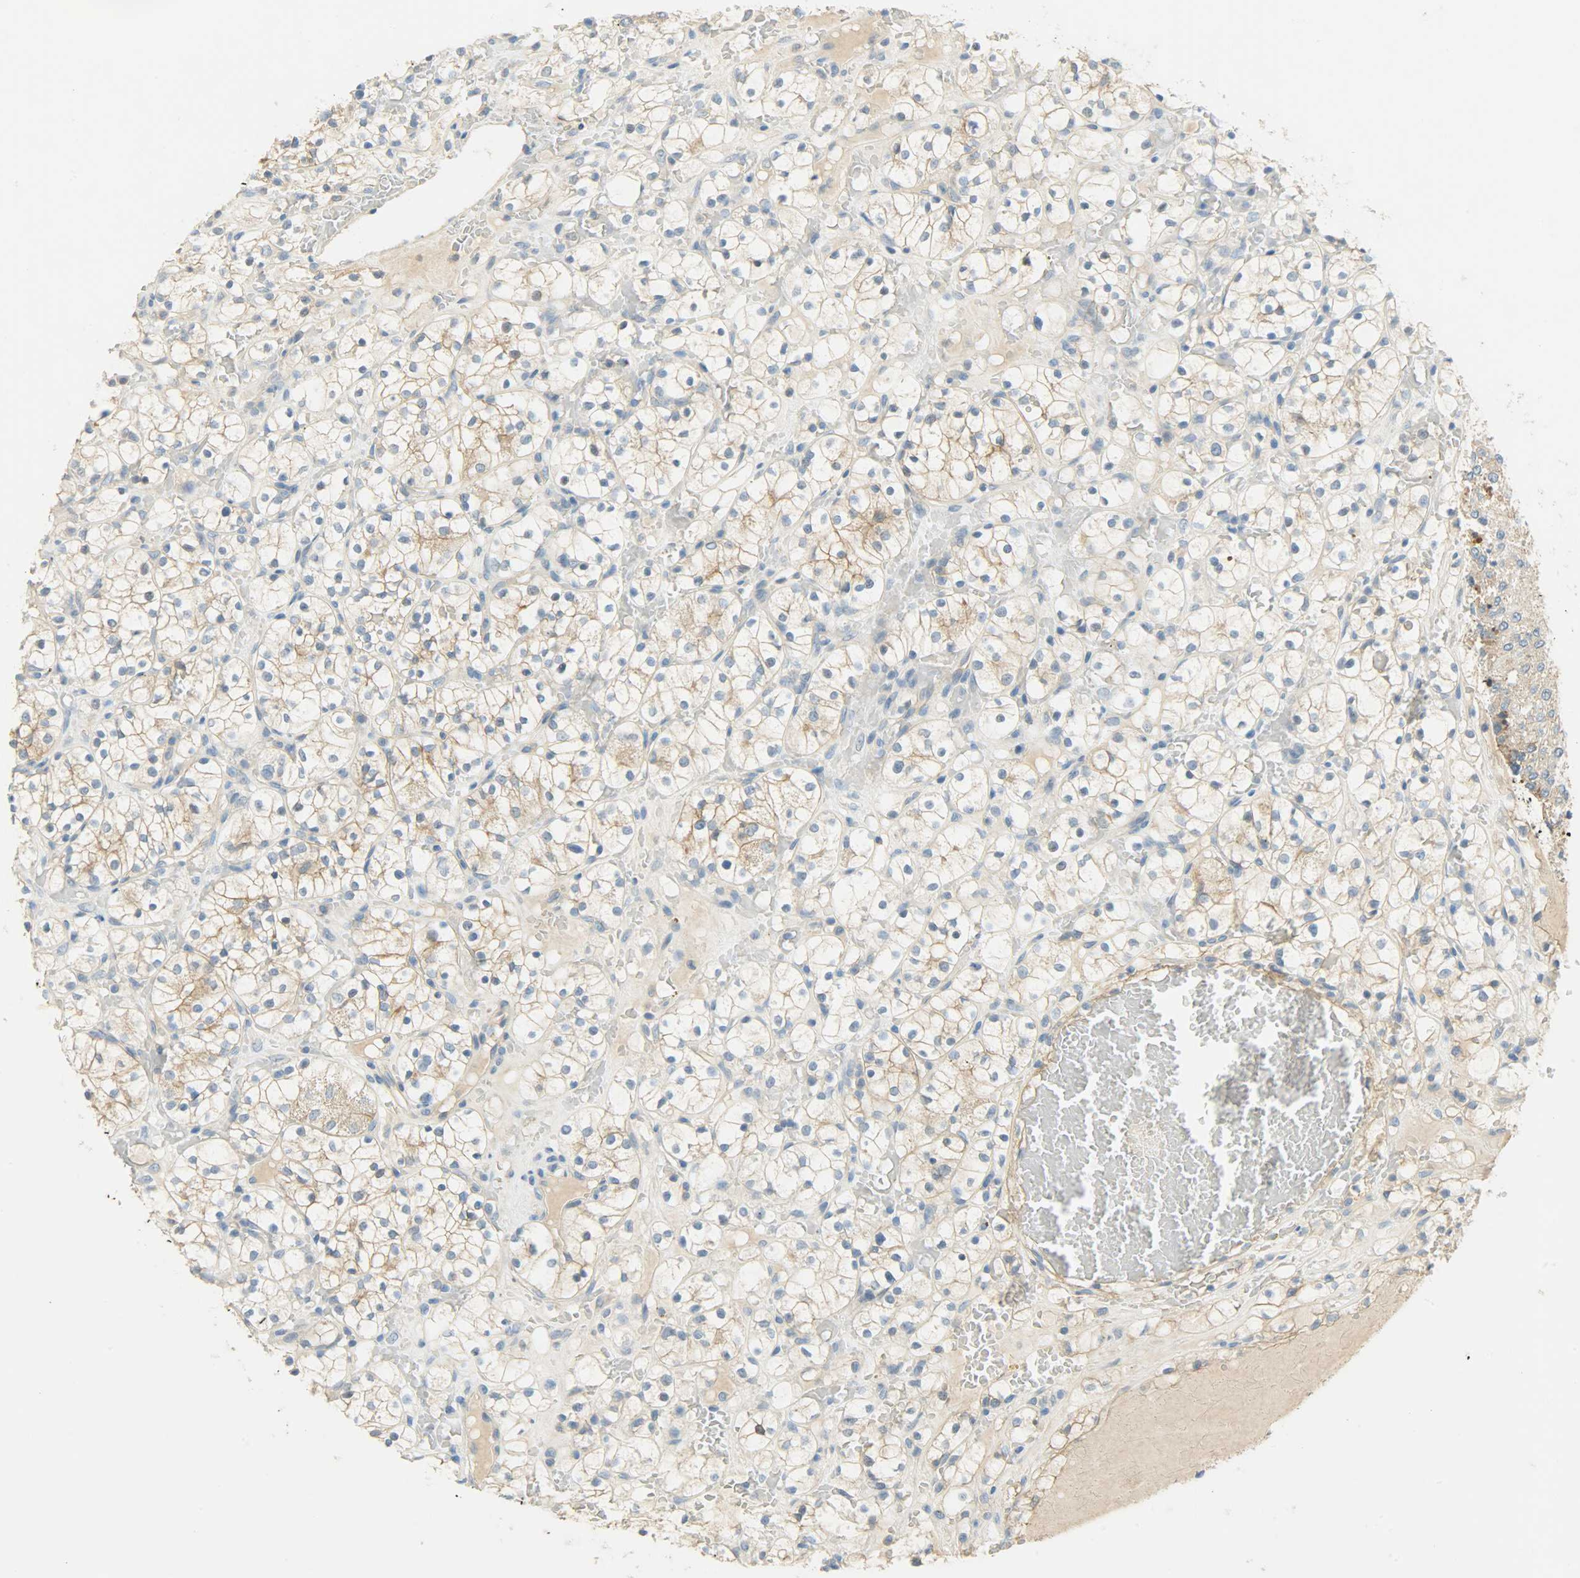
{"staining": {"intensity": "moderate", "quantity": ">75%", "location": "cytoplasmic/membranous"}, "tissue": "renal cancer", "cell_type": "Tumor cells", "image_type": "cancer", "snomed": [{"axis": "morphology", "description": "Adenocarcinoma, NOS"}, {"axis": "topography", "description": "Kidney"}], "caption": "High-power microscopy captured an IHC photomicrograph of renal adenocarcinoma, revealing moderate cytoplasmic/membranous staining in about >75% of tumor cells.", "gene": "DSG2", "patient": {"sex": "female", "age": 60}}